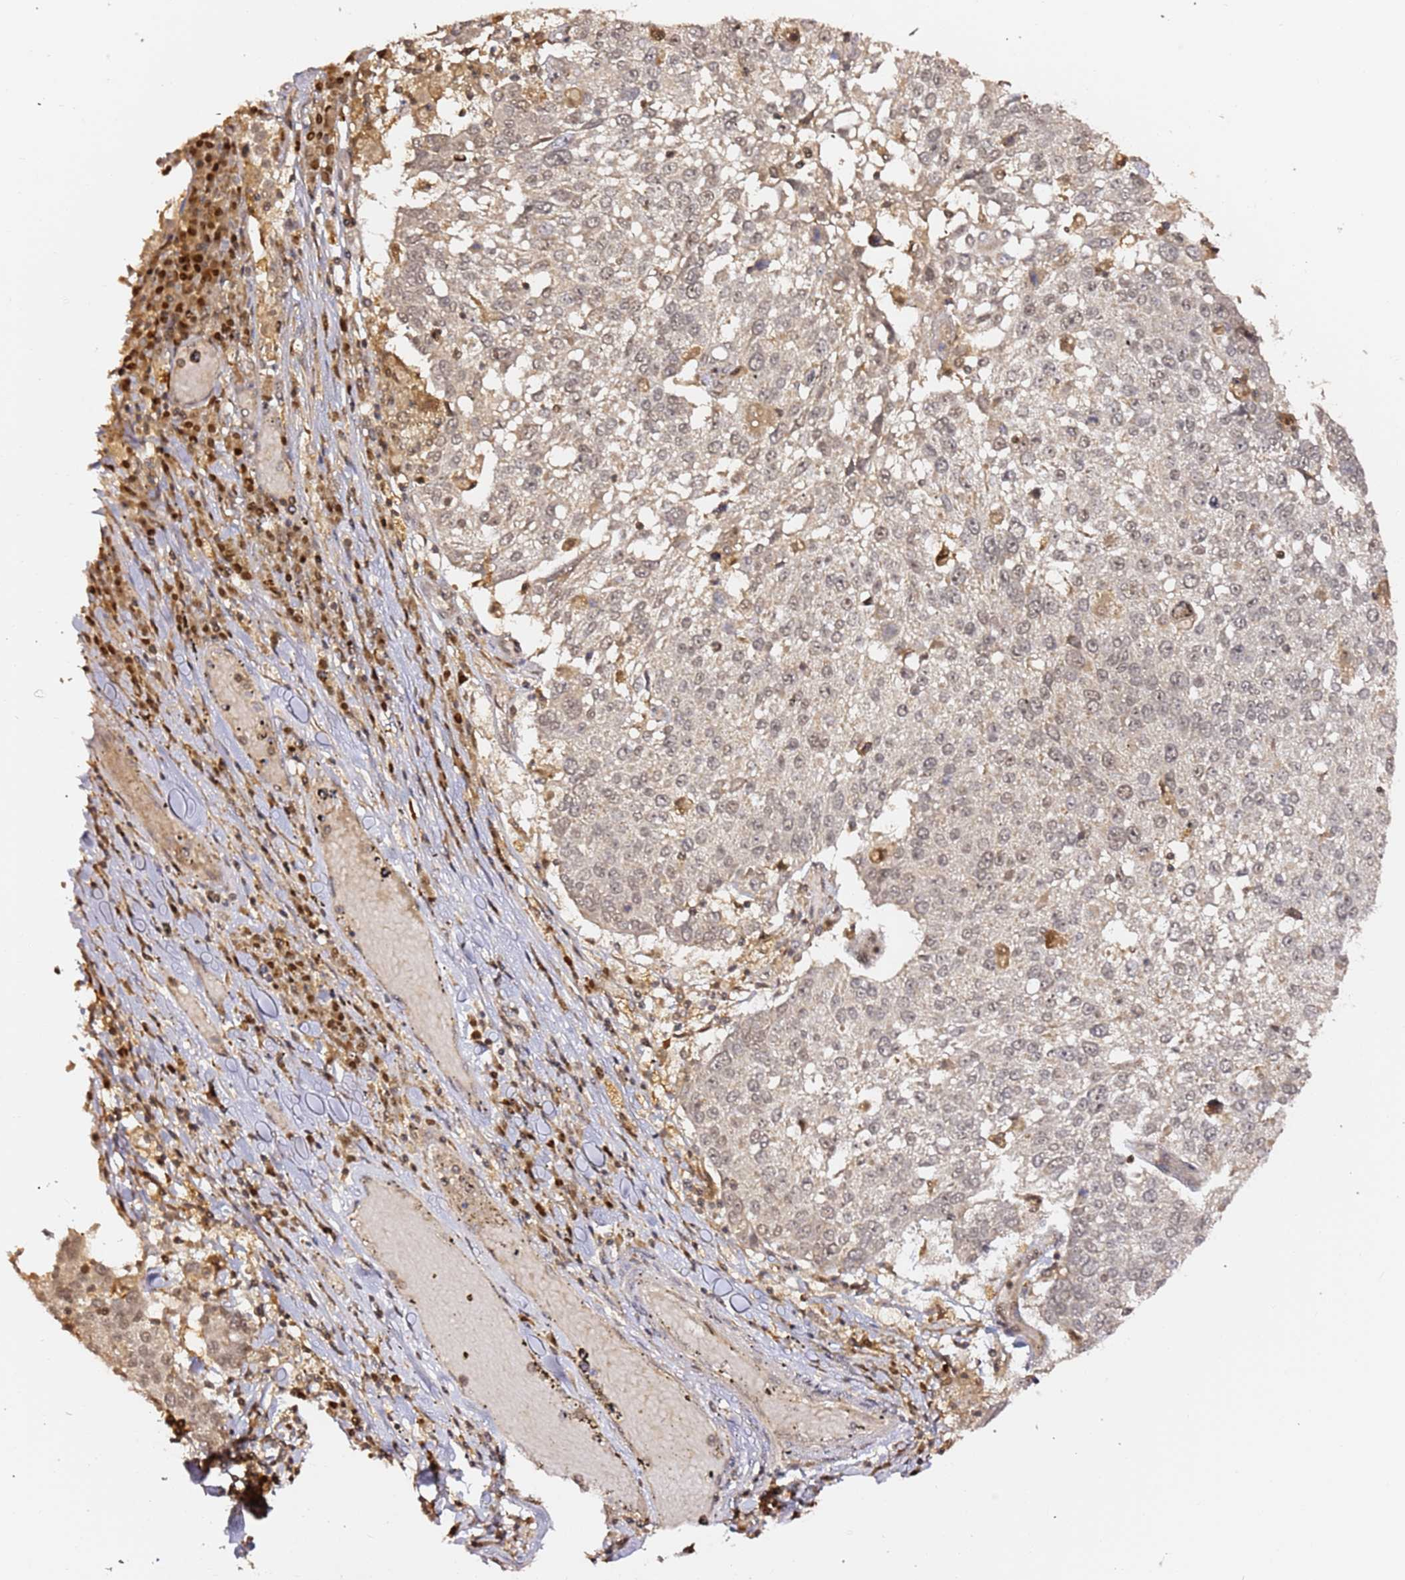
{"staining": {"intensity": "weak", "quantity": "25%-75%", "location": "nuclear"}, "tissue": "lung cancer", "cell_type": "Tumor cells", "image_type": "cancer", "snomed": [{"axis": "morphology", "description": "Squamous cell carcinoma, NOS"}, {"axis": "topography", "description": "Lung"}], "caption": "A brown stain labels weak nuclear expression of a protein in human lung squamous cell carcinoma tumor cells. (IHC, brightfield microscopy, high magnification).", "gene": "OR5V1", "patient": {"sex": "male", "age": 65}}